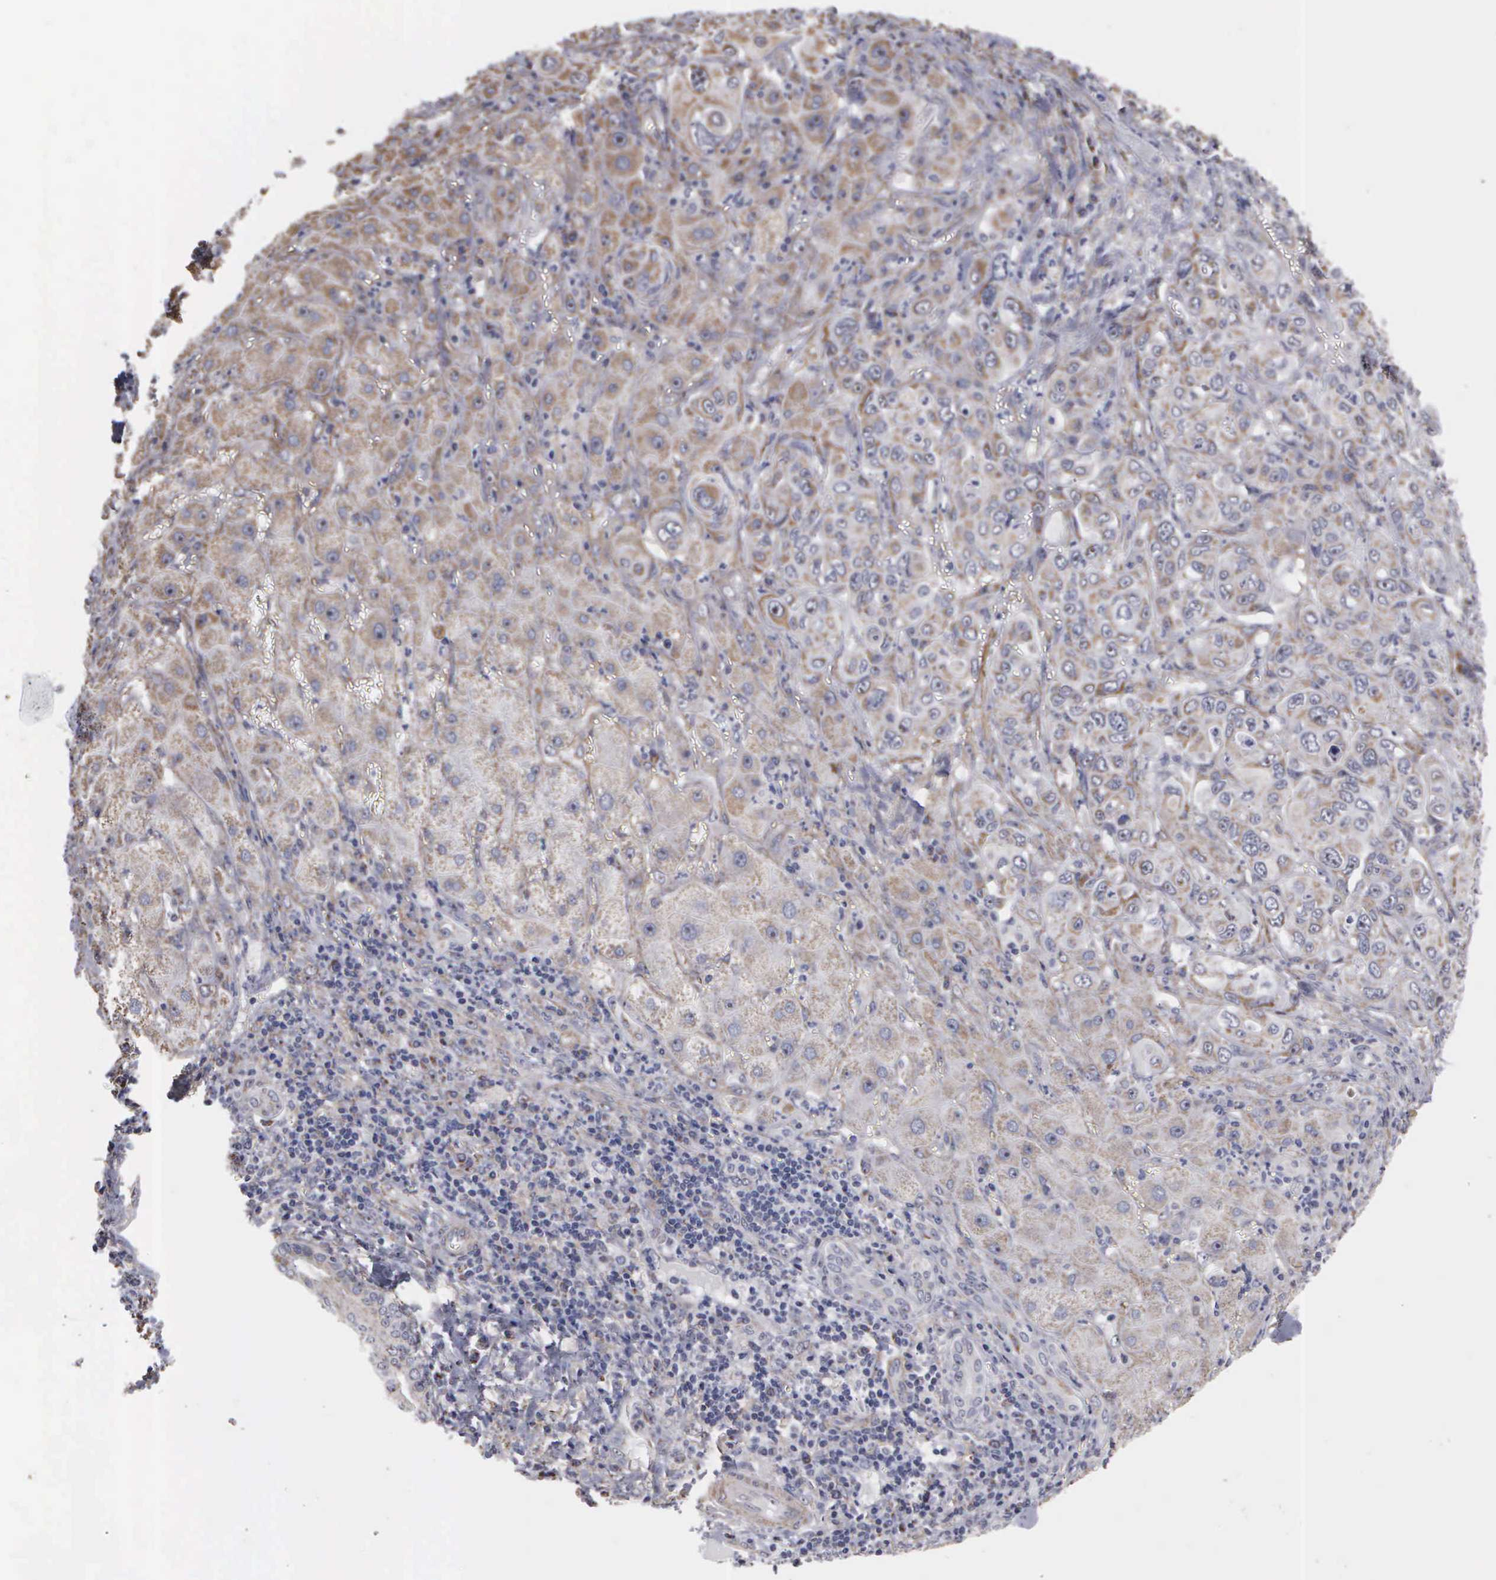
{"staining": {"intensity": "weak", "quantity": ">75%", "location": "cytoplasmic/membranous,nuclear"}, "tissue": "liver cancer", "cell_type": "Tumor cells", "image_type": "cancer", "snomed": [{"axis": "morphology", "description": "Cholangiocarcinoma"}, {"axis": "topography", "description": "Liver"}], "caption": "Human liver cancer (cholangiocarcinoma) stained with a protein marker displays weak staining in tumor cells.", "gene": "NGDN", "patient": {"sex": "female", "age": 79}}